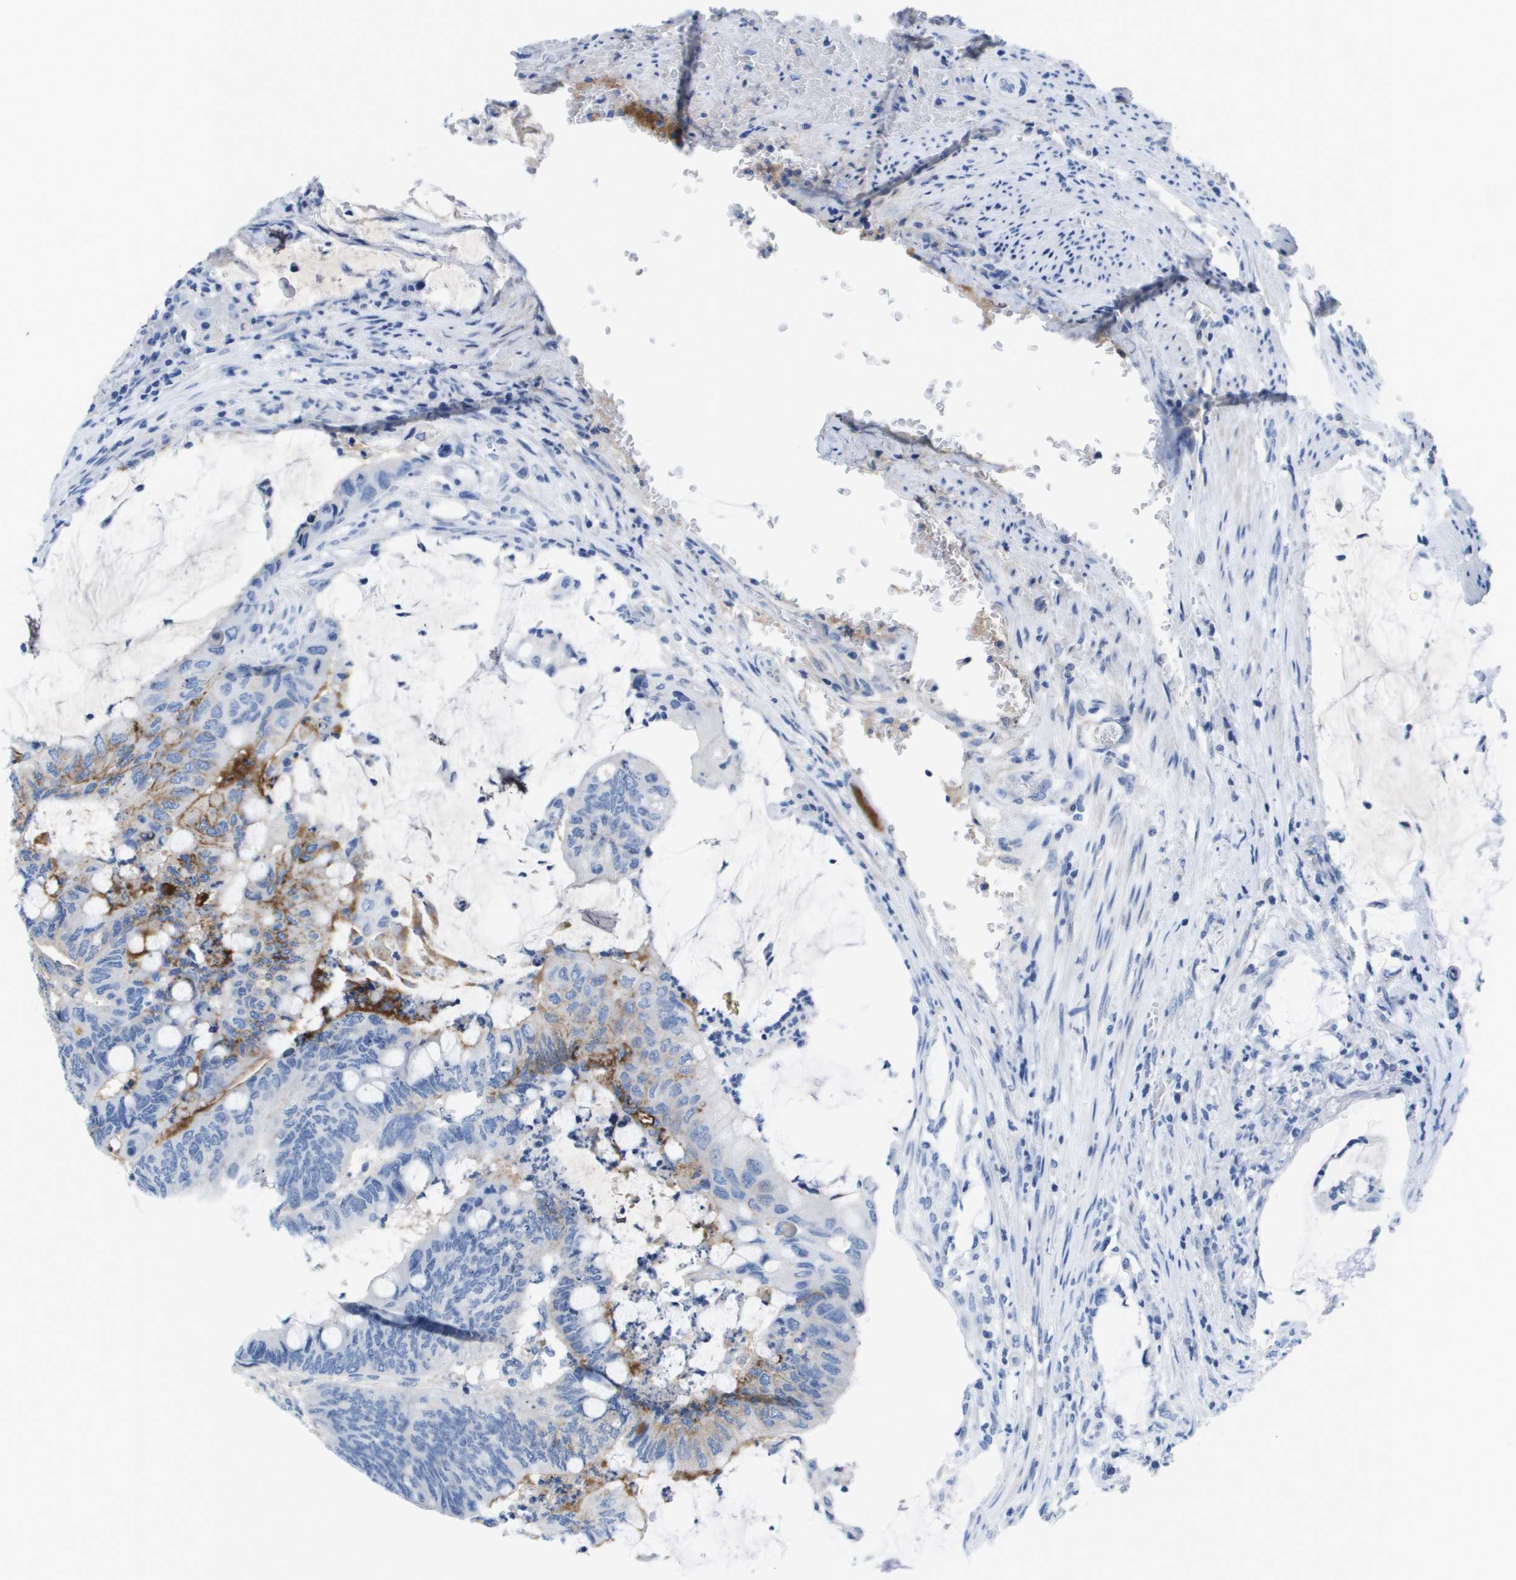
{"staining": {"intensity": "negative", "quantity": "none", "location": "none"}, "tissue": "colorectal cancer", "cell_type": "Tumor cells", "image_type": "cancer", "snomed": [{"axis": "morphology", "description": "Normal tissue, NOS"}, {"axis": "morphology", "description": "Adenocarcinoma, NOS"}, {"axis": "topography", "description": "Rectum"}], "caption": "Photomicrograph shows no significant protein expression in tumor cells of colorectal cancer (adenocarcinoma). (DAB (3,3'-diaminobenzidine) immunohistochemistry (IHC) visualized using brightfield microscopy, high magnification).", "gene": "APOA1", "patient": {"sex": "male", "age": 92}}